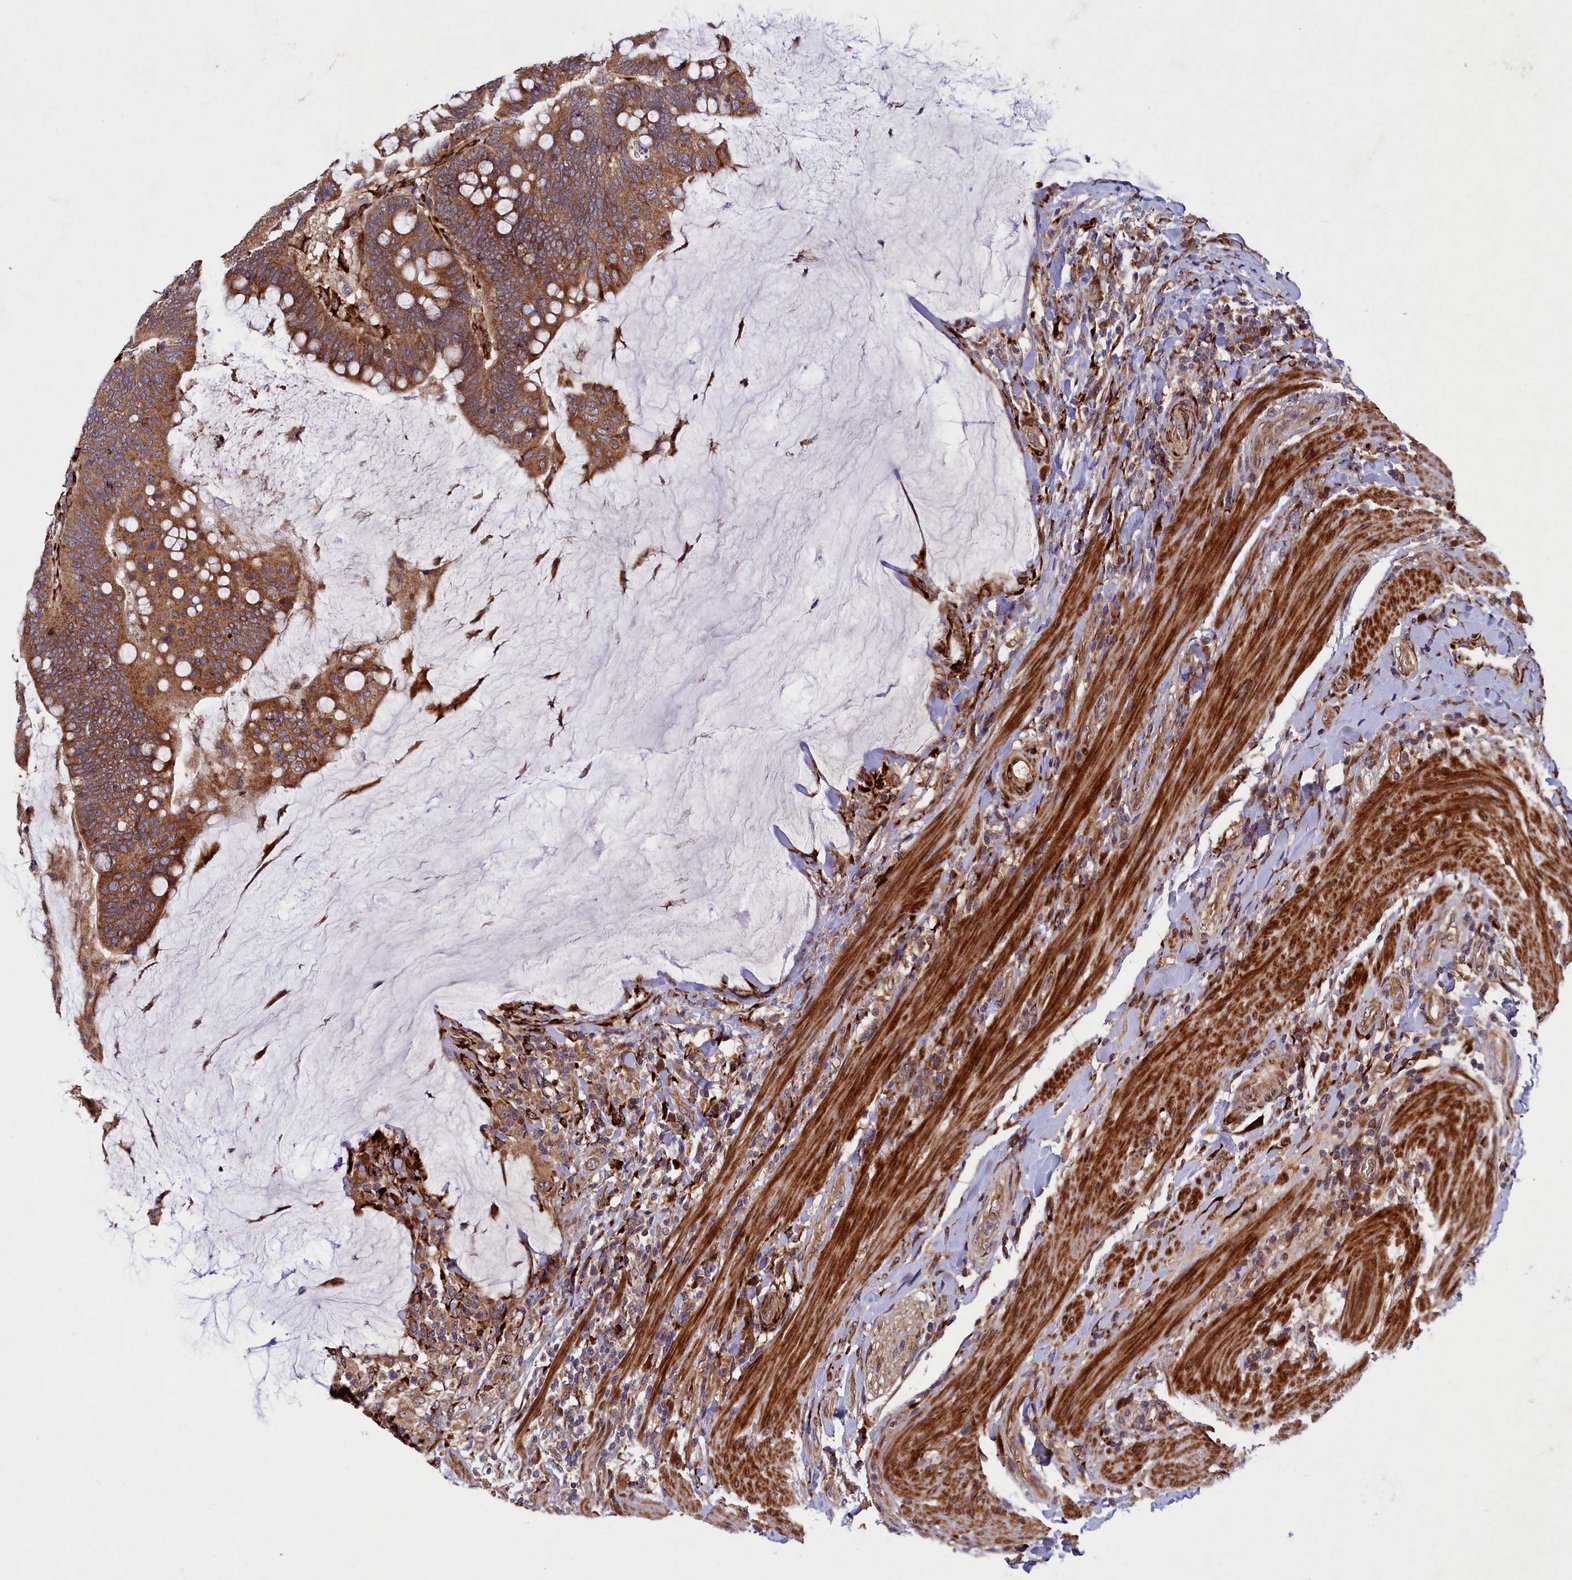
{"staining": {"intensity": "moderate", "quantity": ">75%", "location": "cytoplasmic/membranous"}, "tissue": "colorectal cancer", "cell_type": "Tumor cells", "image_type": "cancer", "snomed": [{"axis": "morphology", "description": "Adenocarcinoma, NOS"}, {"axis": "topography", "description": "Colon"}], "caption": "Protein analysis of colorectal cancer (adenocarcinoma) tissue displays moderate cytoplasmic/membranous staining in about >75% of tumor cells. The staining was performed using DAB (3,3'-diaminobenzidine), with brown indicating positive protein expression. Nuclei are stained blue with hematoxylin.", "gene": "ARRDC4", "patient": {"sex": "female", "age": 66}}